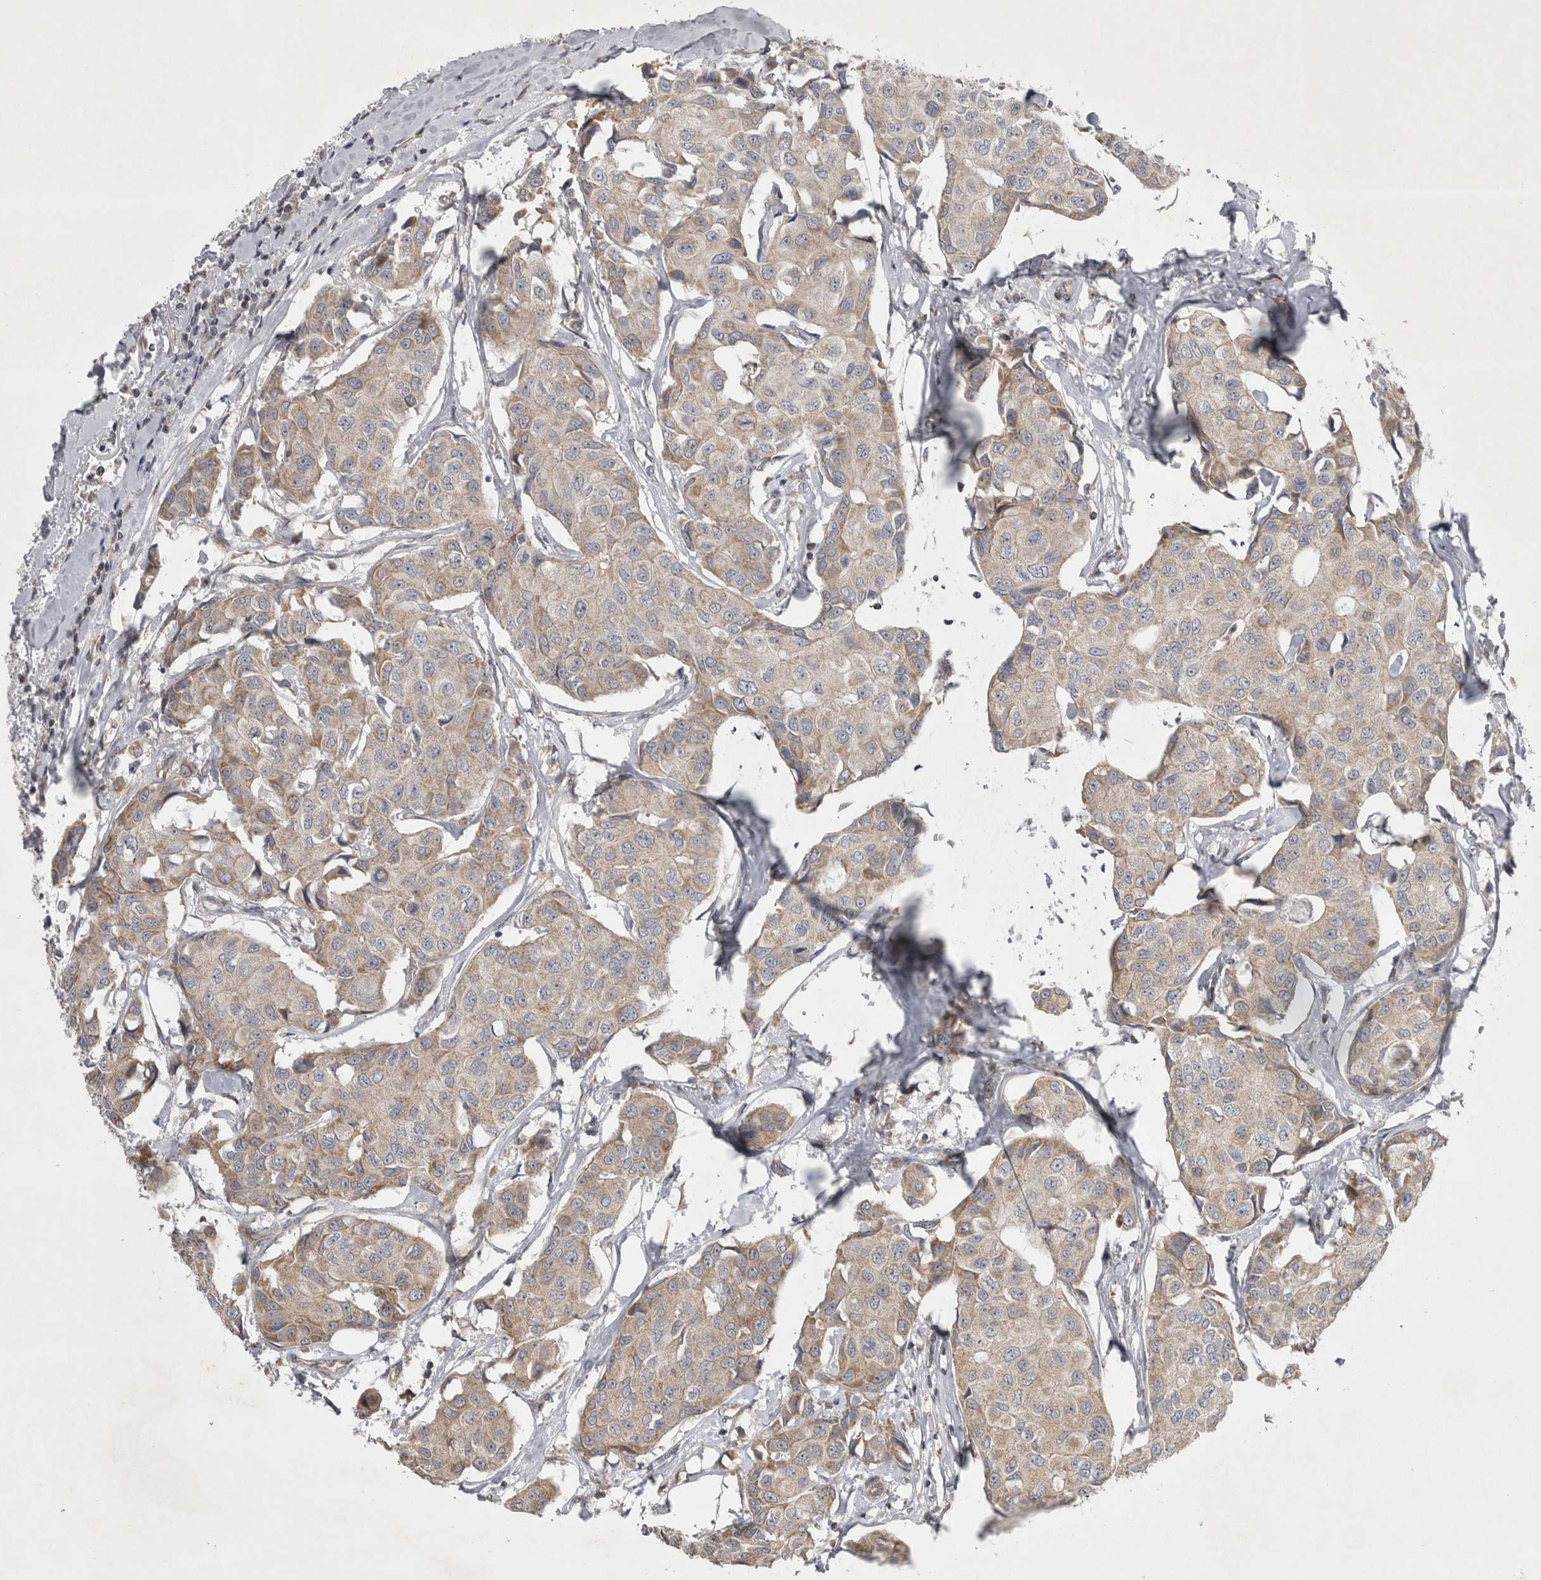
{"staining": {"intensity": "weak", "quantity": ">75%", "location": "cytoplasmic/membranous"}, "tissue": "breast cancer", "cell_type": "Tumor cells", "image_type": "cancer", "snomed": [{"axis": "morphology", "description": "Duct carcinoma"}, {"axis": "topography", "description": "Breast"}], "caption": "Protein staining by IHC reveals weak cytoplasmic/membranous staining in about >75% of tumor cells in breast cancer.", "gene": "TSPOAP1", "patient": {"sex": "female", "age": 80}}